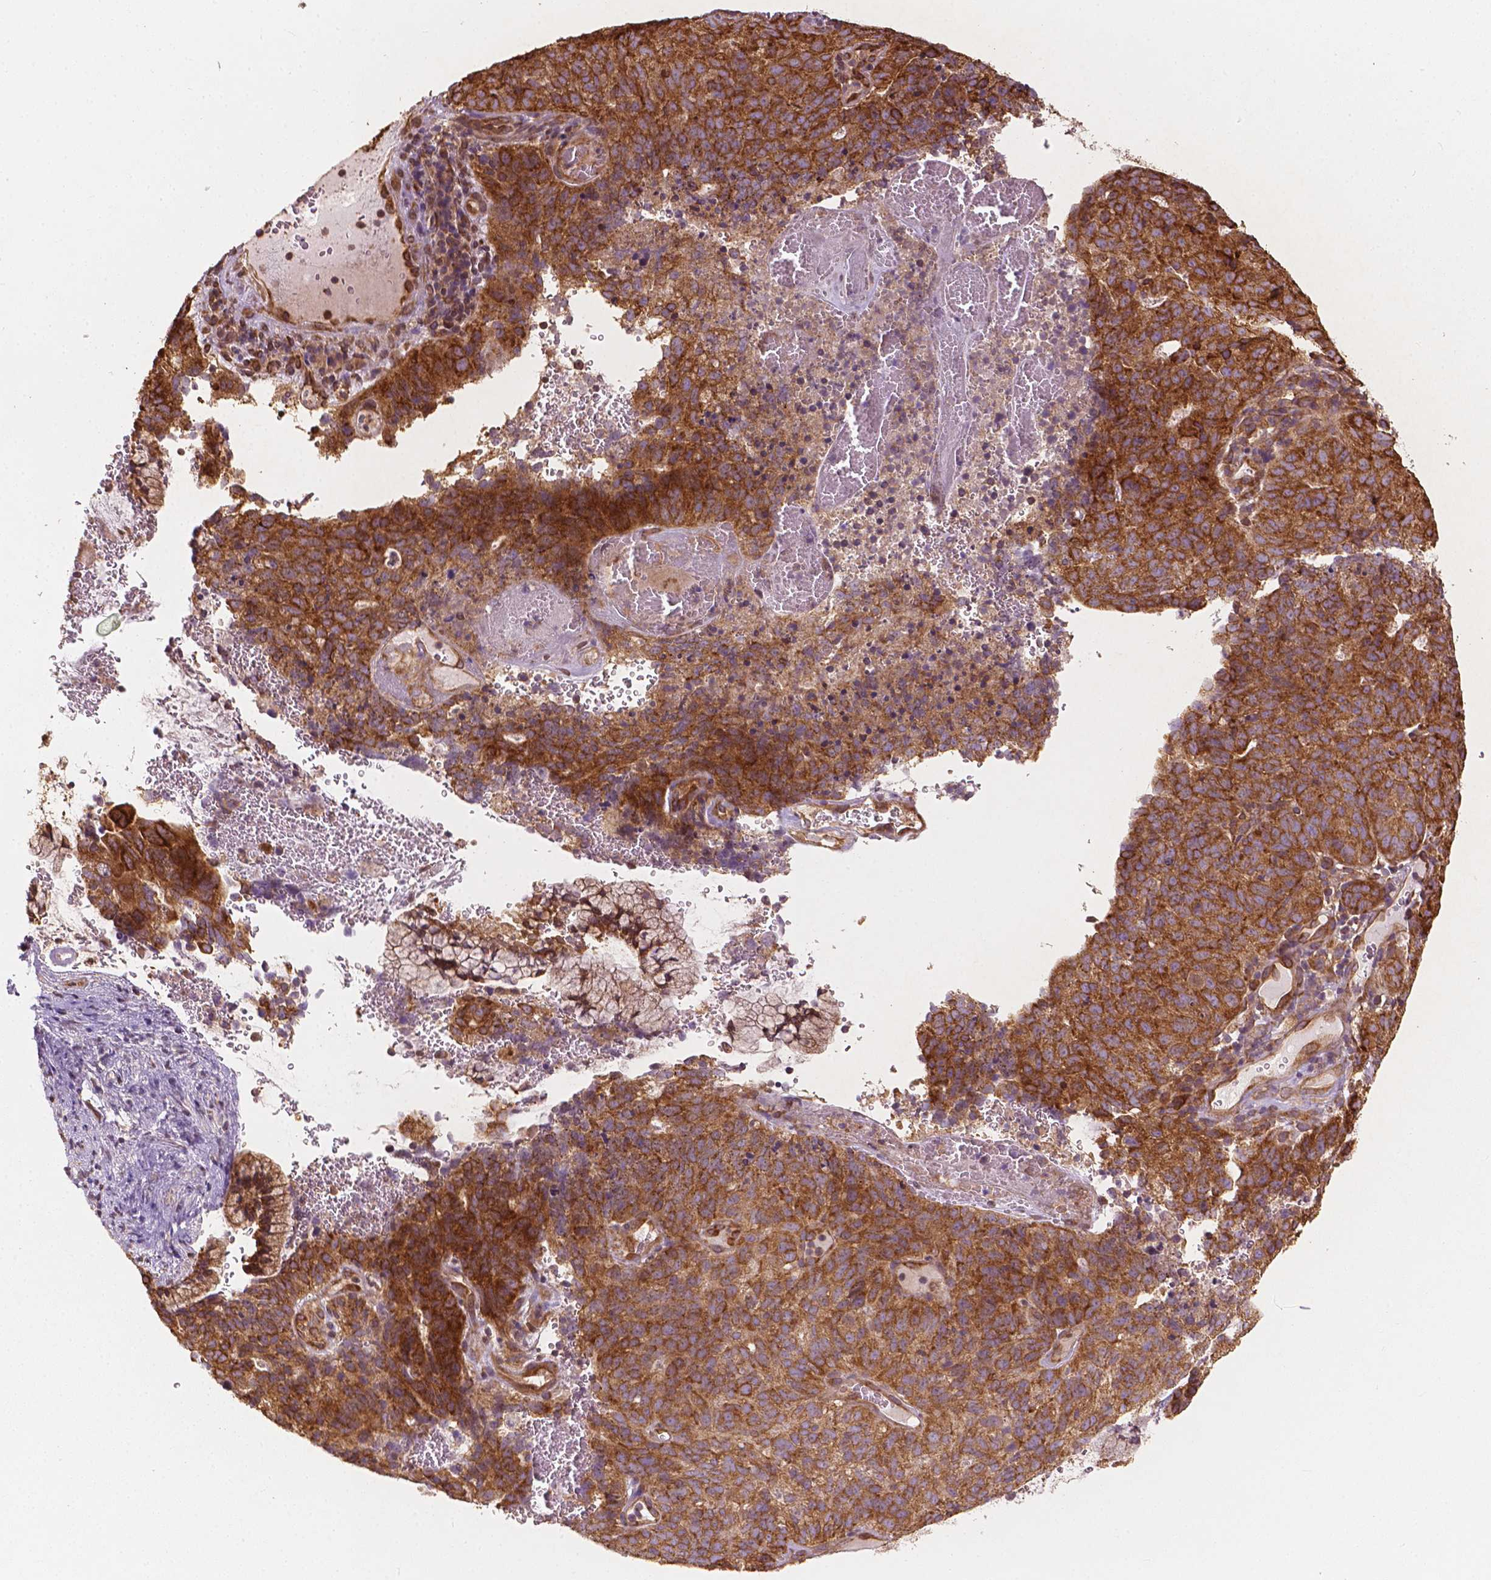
{"staining": {"intensity": "strong", "quantity": ">75%", "location": "cytoplasmic/membranous"}, "tissue": "cervical cancer", "cell_type": "Tumor cells", "image_type": "cancer", "snomed": [{"axis": "morphology", "description": "Adenocarcinoma, NOS"}, {"axis": "topography", "description": "Cervix"}], "caption": "Immunohistochemistry of cervical cancer (adenocarcinoma) exhibits high levels of strong cytoplasmic/membranous positivity in about >75% of tumor cells.", "gene": "G3BP1", "patient": {"sex": "female", "age": 38}}